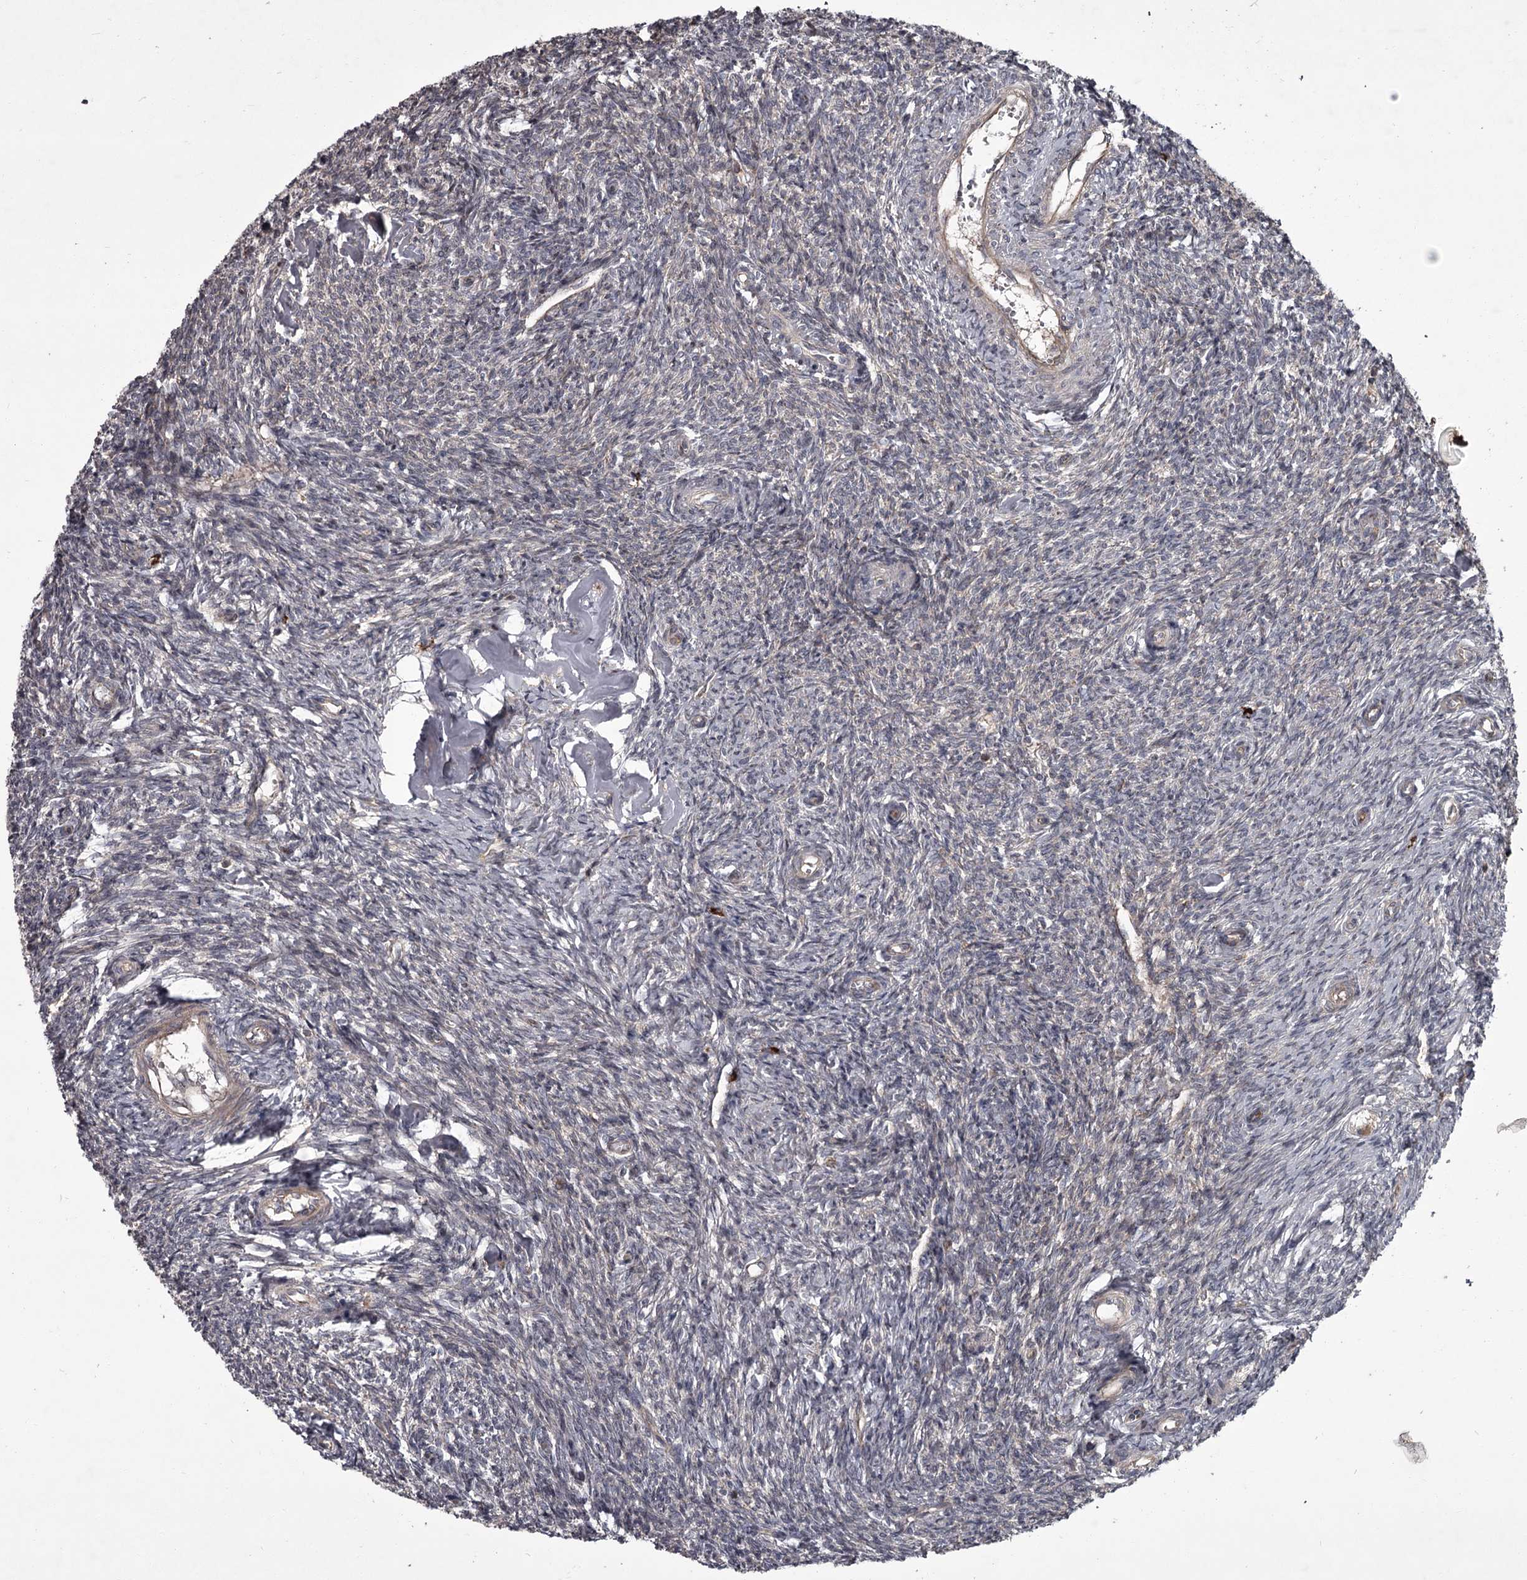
{"staining": {"intensity": "negative", "quantity": "none", "location": "none"}, "tissue": "ovary", "cell_type": "Ovarian stroma cells", "image_type": "normal", "snomed": [{"axis": "morphology", "description": "Normal tissue, NOS"}, {"axis": "topography", "description": "Ovary"}], "caption": "Normal ovary was stained to show a protein in brown. There is no significant expression in ovarian stroma cells. (Stains: DAB (3,3'-diaminobenzidine) immunohistochemistry (IHC) with hematoxylin counter stain, Microscopy: brightfield microscopy at high magnification).", "gene": "UNC93B1", "patient": {"sex": "female", "age": 44}}